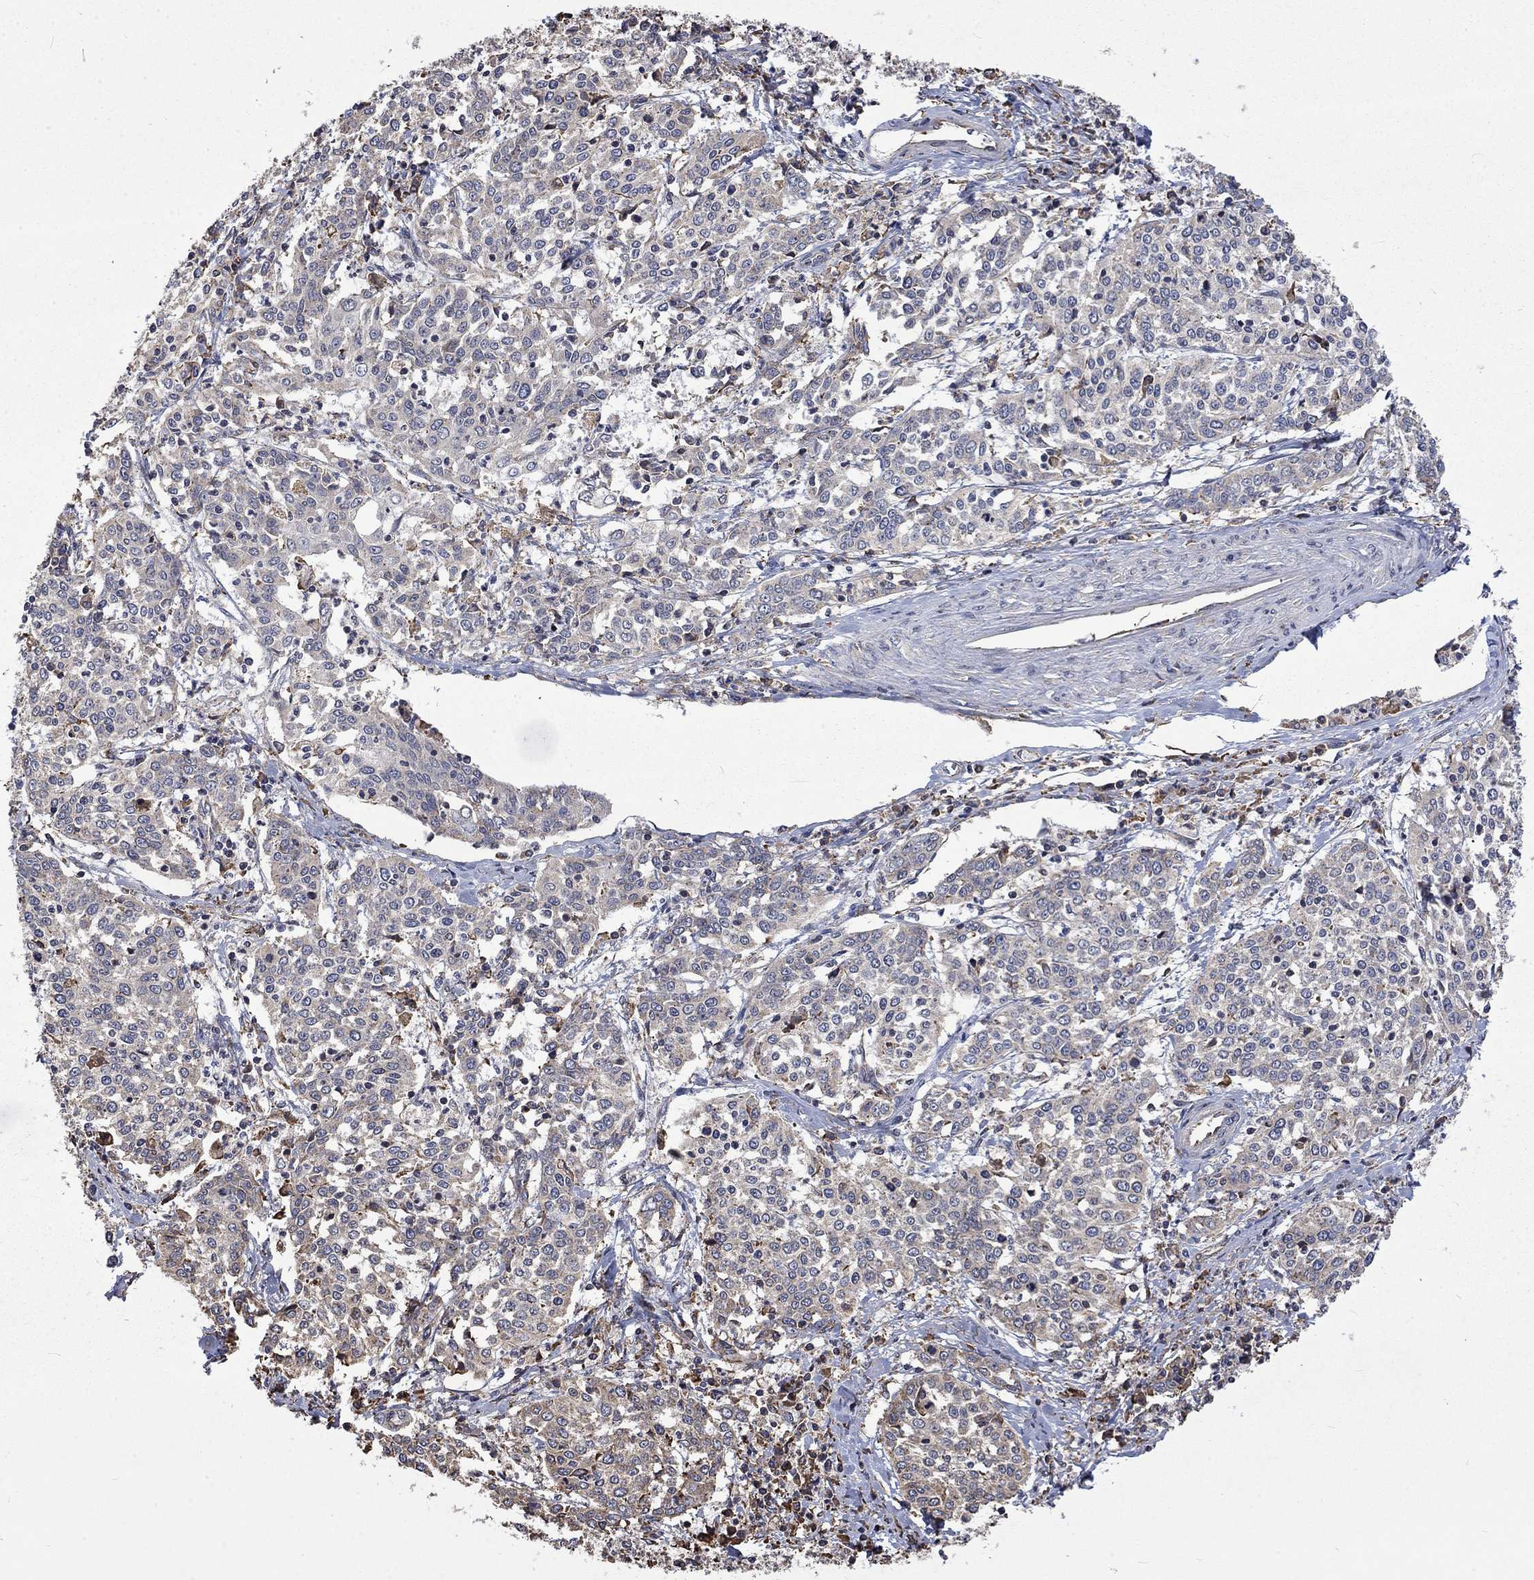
{"staining": {"intensity": "negative", "quantity": "none", "location": "none"}, "tissue": "cervical cancer", "cell_type": "Tumor cells", "image_type": "cancer", "snomed": [{"axis": "morphology", "description": "Squamous cell carcinoma, NOS"}, {"axis": "topography", "description": "Cervix"}], "caption": "Tumor cells are negative for brown protein staining in squamous cell carcinoma (cervical).", "gene": "ESRRA", "patient": {"sex": "female", "age": 41}}